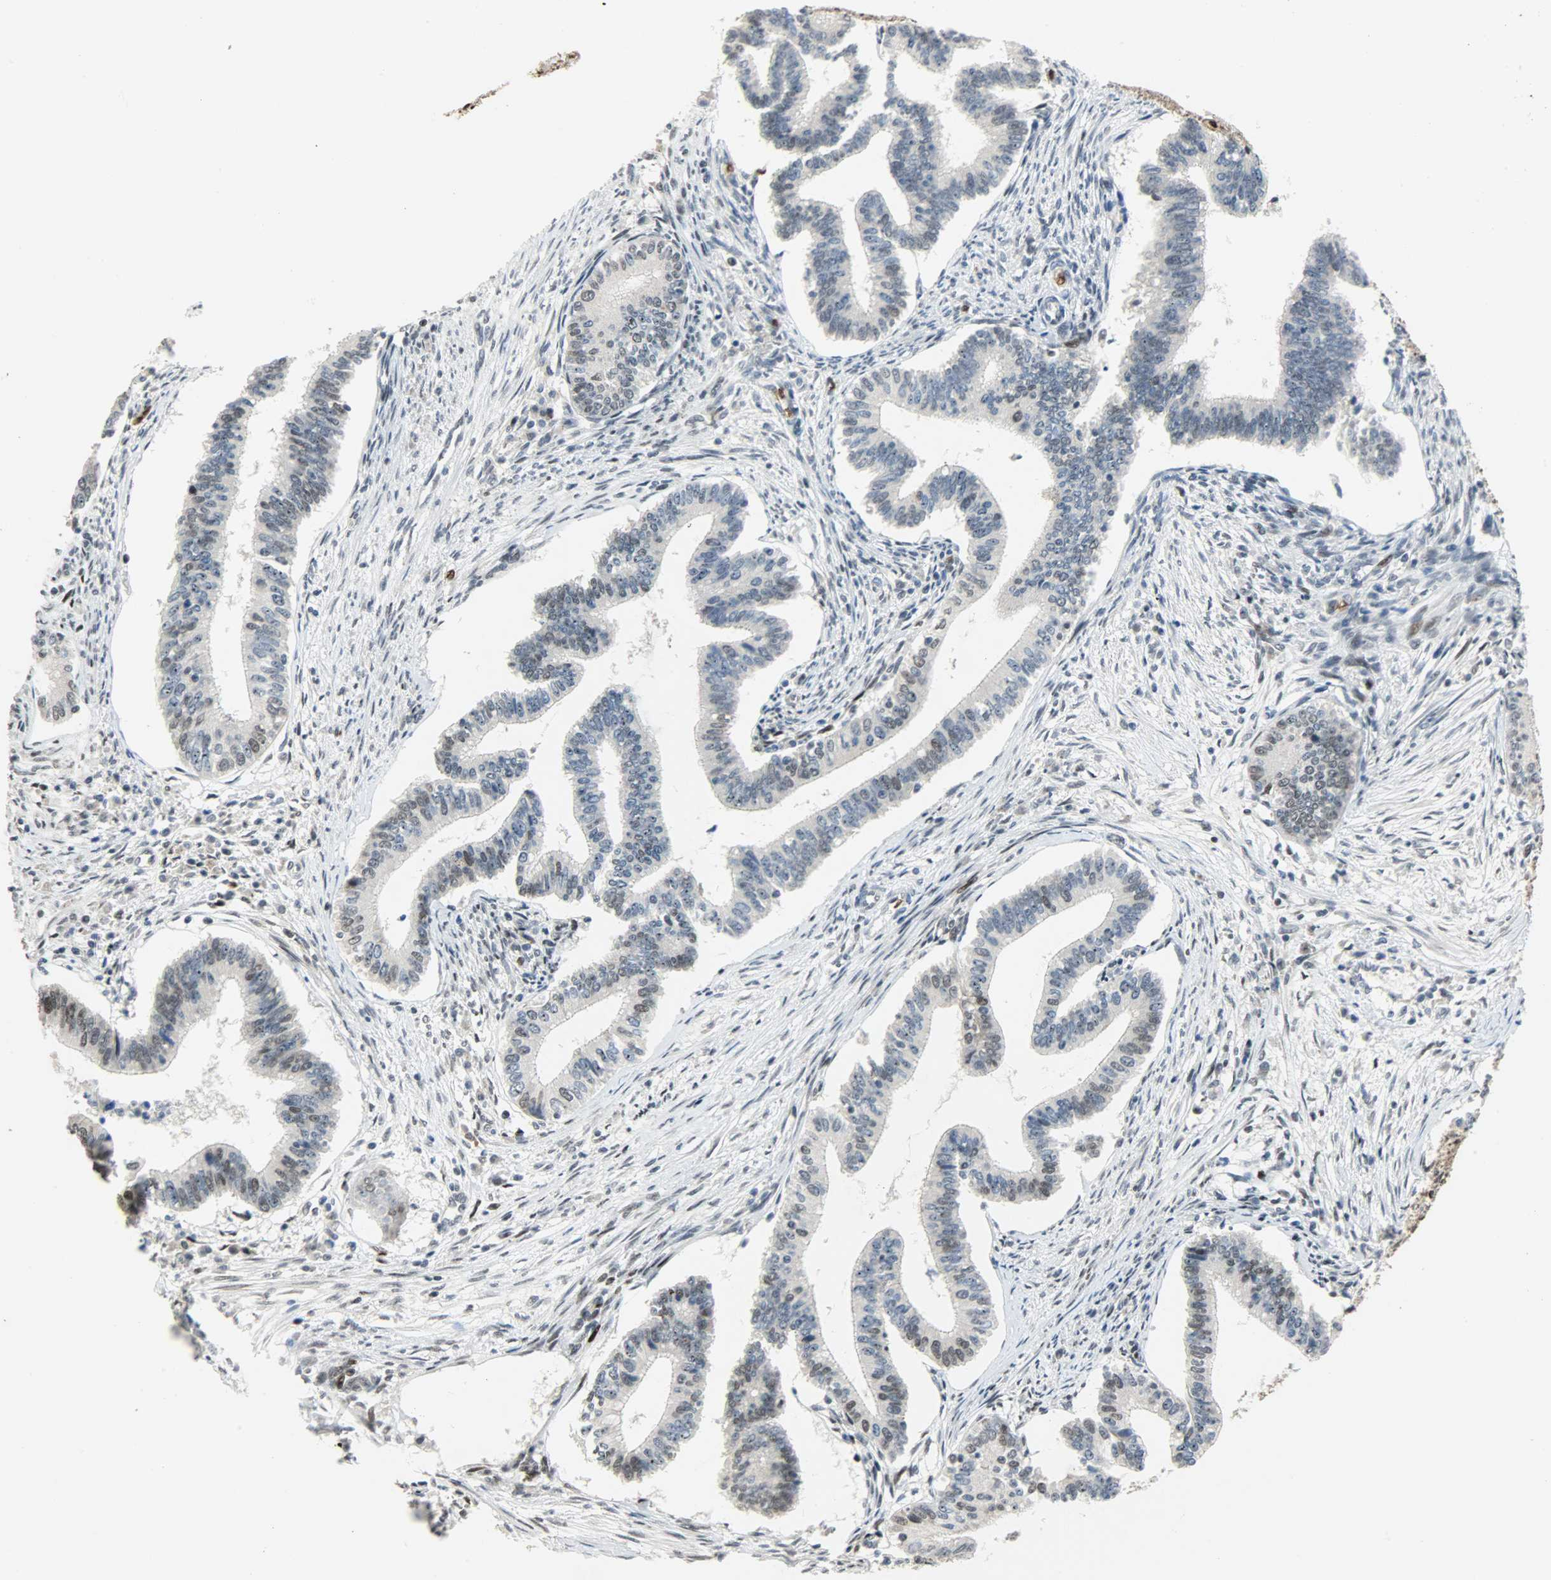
{"staining": {"intensity": "moderate", "quantity": ">75%", "location": "nuclear"}, "tissue": "cervical cancer", "cell_type": "Tumor cells", "image_type": "cancer", "snomed": [{"axis": "morphology", "description": "Adenocarcinoma, NOS"}, {"axis": "topography", "description": "Cervix"}], "caption": "Protein analysis of adenocarcinoma (cervical) tissue shows moderate nuclear expression in about >75% of tumor cells. The staining was performed using DAB (3,3'-diaminobenzidine), with brown indicating positive protein expression. Nuclei are stained blue with hematoxylin.", "gene": "SNAI1", "patient": {"sex": "female", "age": 36}}